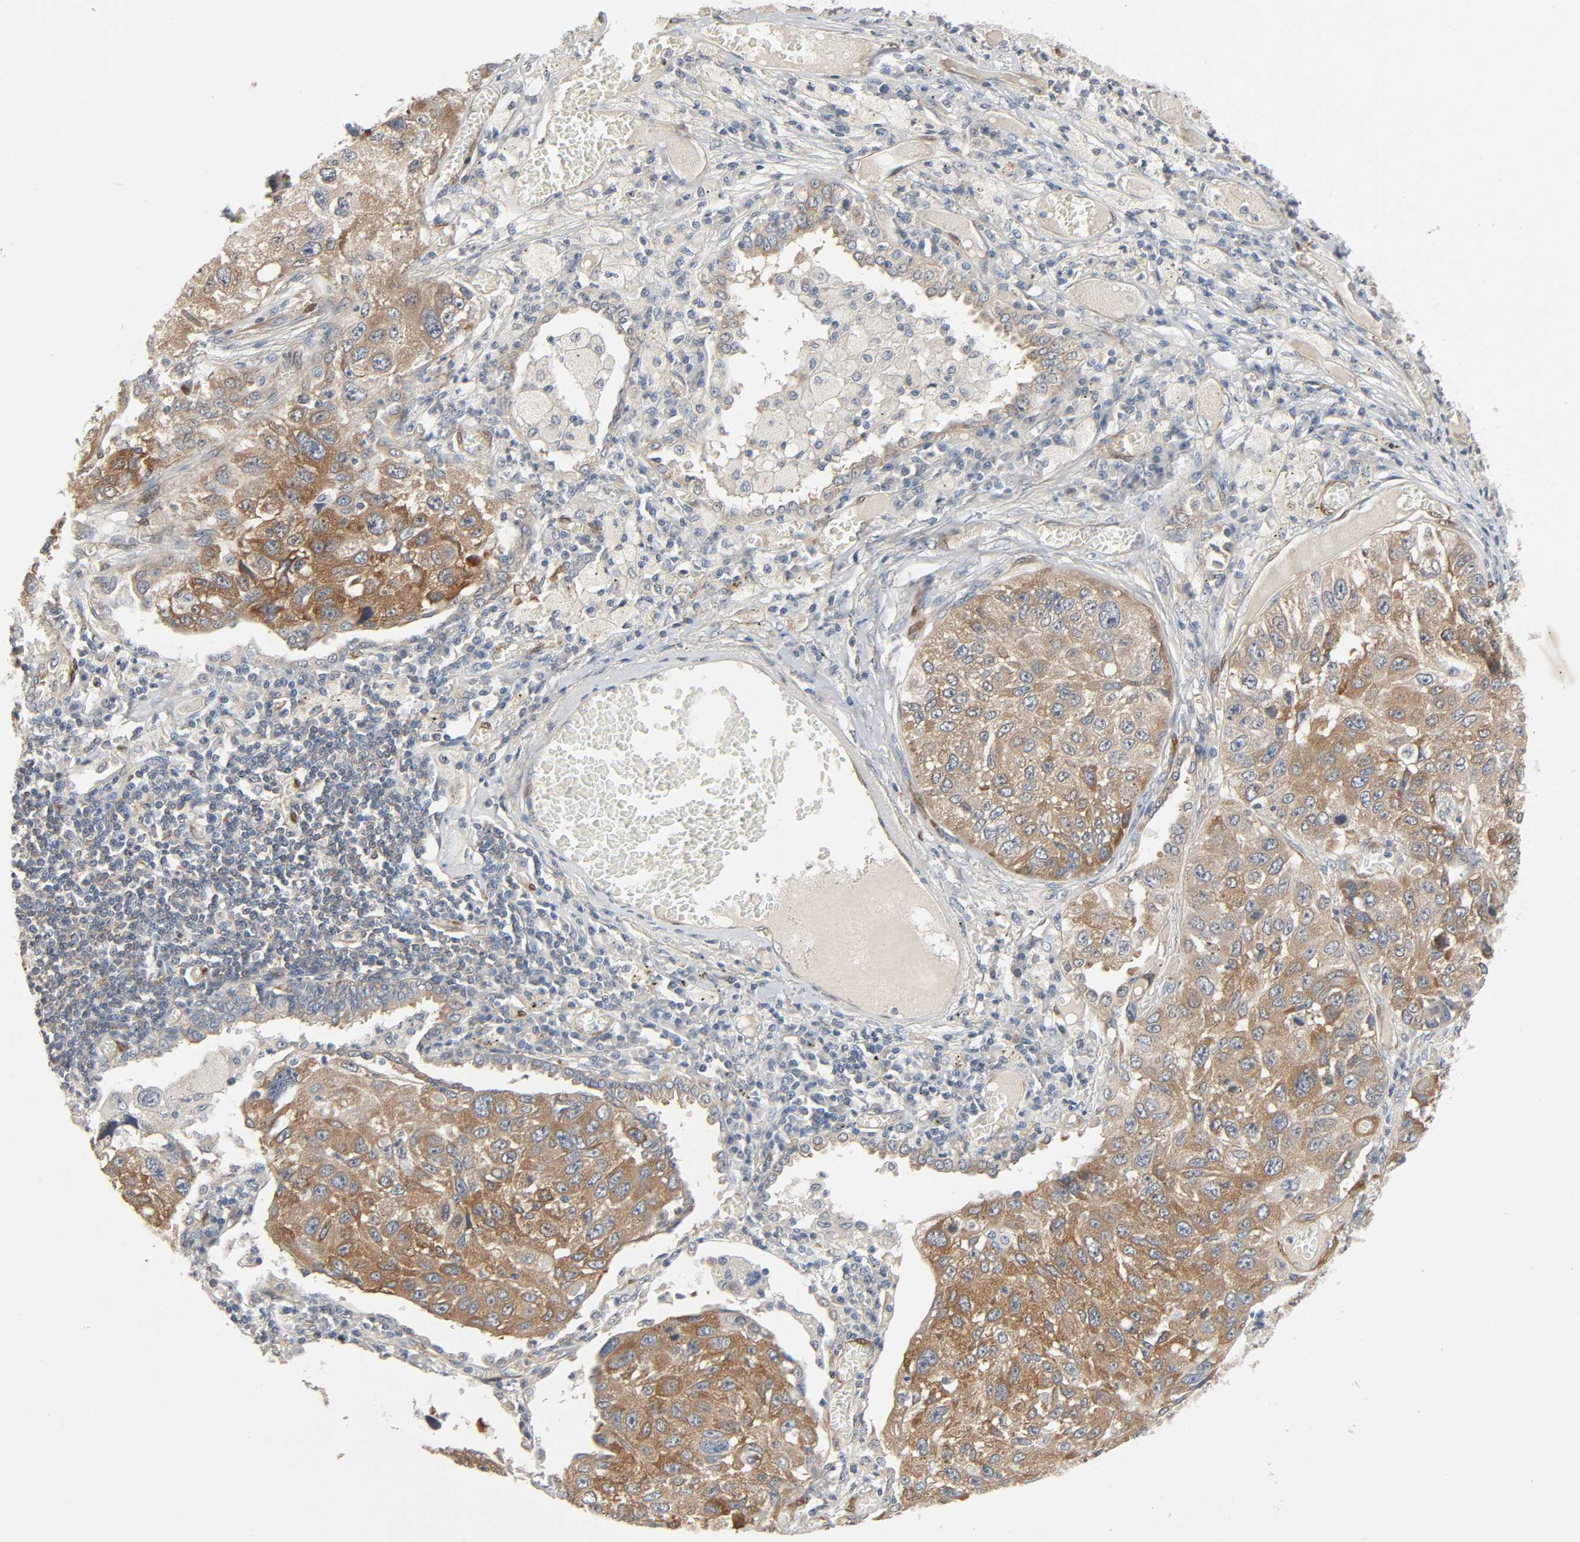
{"staining": {"intensity": "moderate", "quantity": ">75%", "location": "cytoplasmic/membranous"}, "tissue": "lung cancer", "cell_type": "Tumor cells", "image_type": "cancer", "snomed": [{"axis": "morphology", "description": "Squamous cell carcinoma, NOS"}, {"axis": "topography", "description": "Lung"}], "caption": "This image exhibits squamous cell carcinoma (lung) stained with immunohistochemistry to label a protein in brown. The cytoplasmic/membranous of tumor cells show moderate positivity for the protein. Nuclei are counter-stained blue.", "gene": "PTK2", "patient": {"sex": "male", "age": 71}}